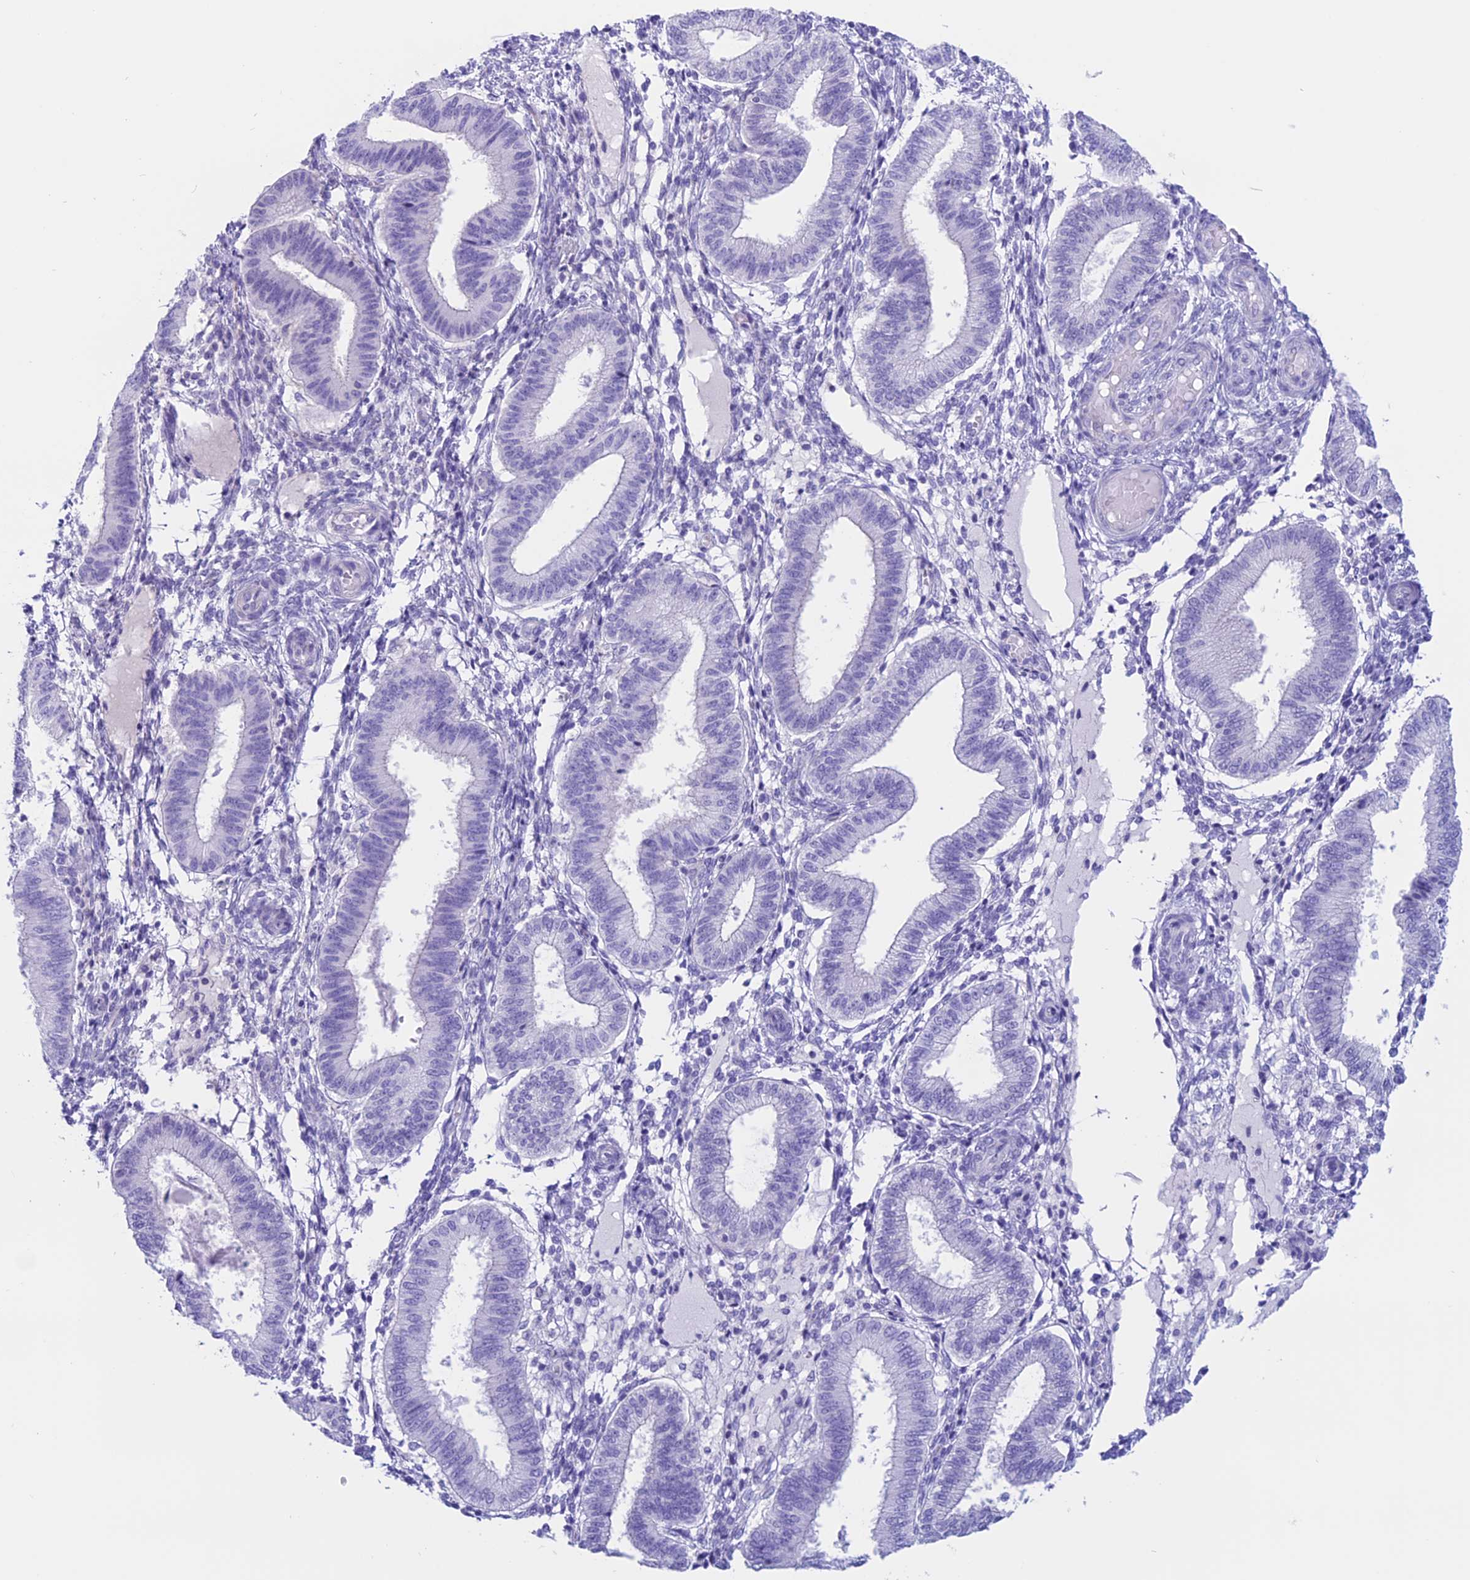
{"staining": {"intensity": "negative", "quantity": "none", "location": "none"}, "tissue": "endometrium", "cell_type": "Cells in endometrial stroma", "image_type": "normal", "snomed": [{"axis": "morphology", "description": "Normal tissue, NOS"}, {"axis": "topography", "description": "Endometrium"}], "caption": "This is a image of immunohistochemistry (IHC) staining of benign endometrium, which shows no positivity in cells in endometrial stroma.", "gene": "RP1", "patient": {"sex": "female", "age": 39}}